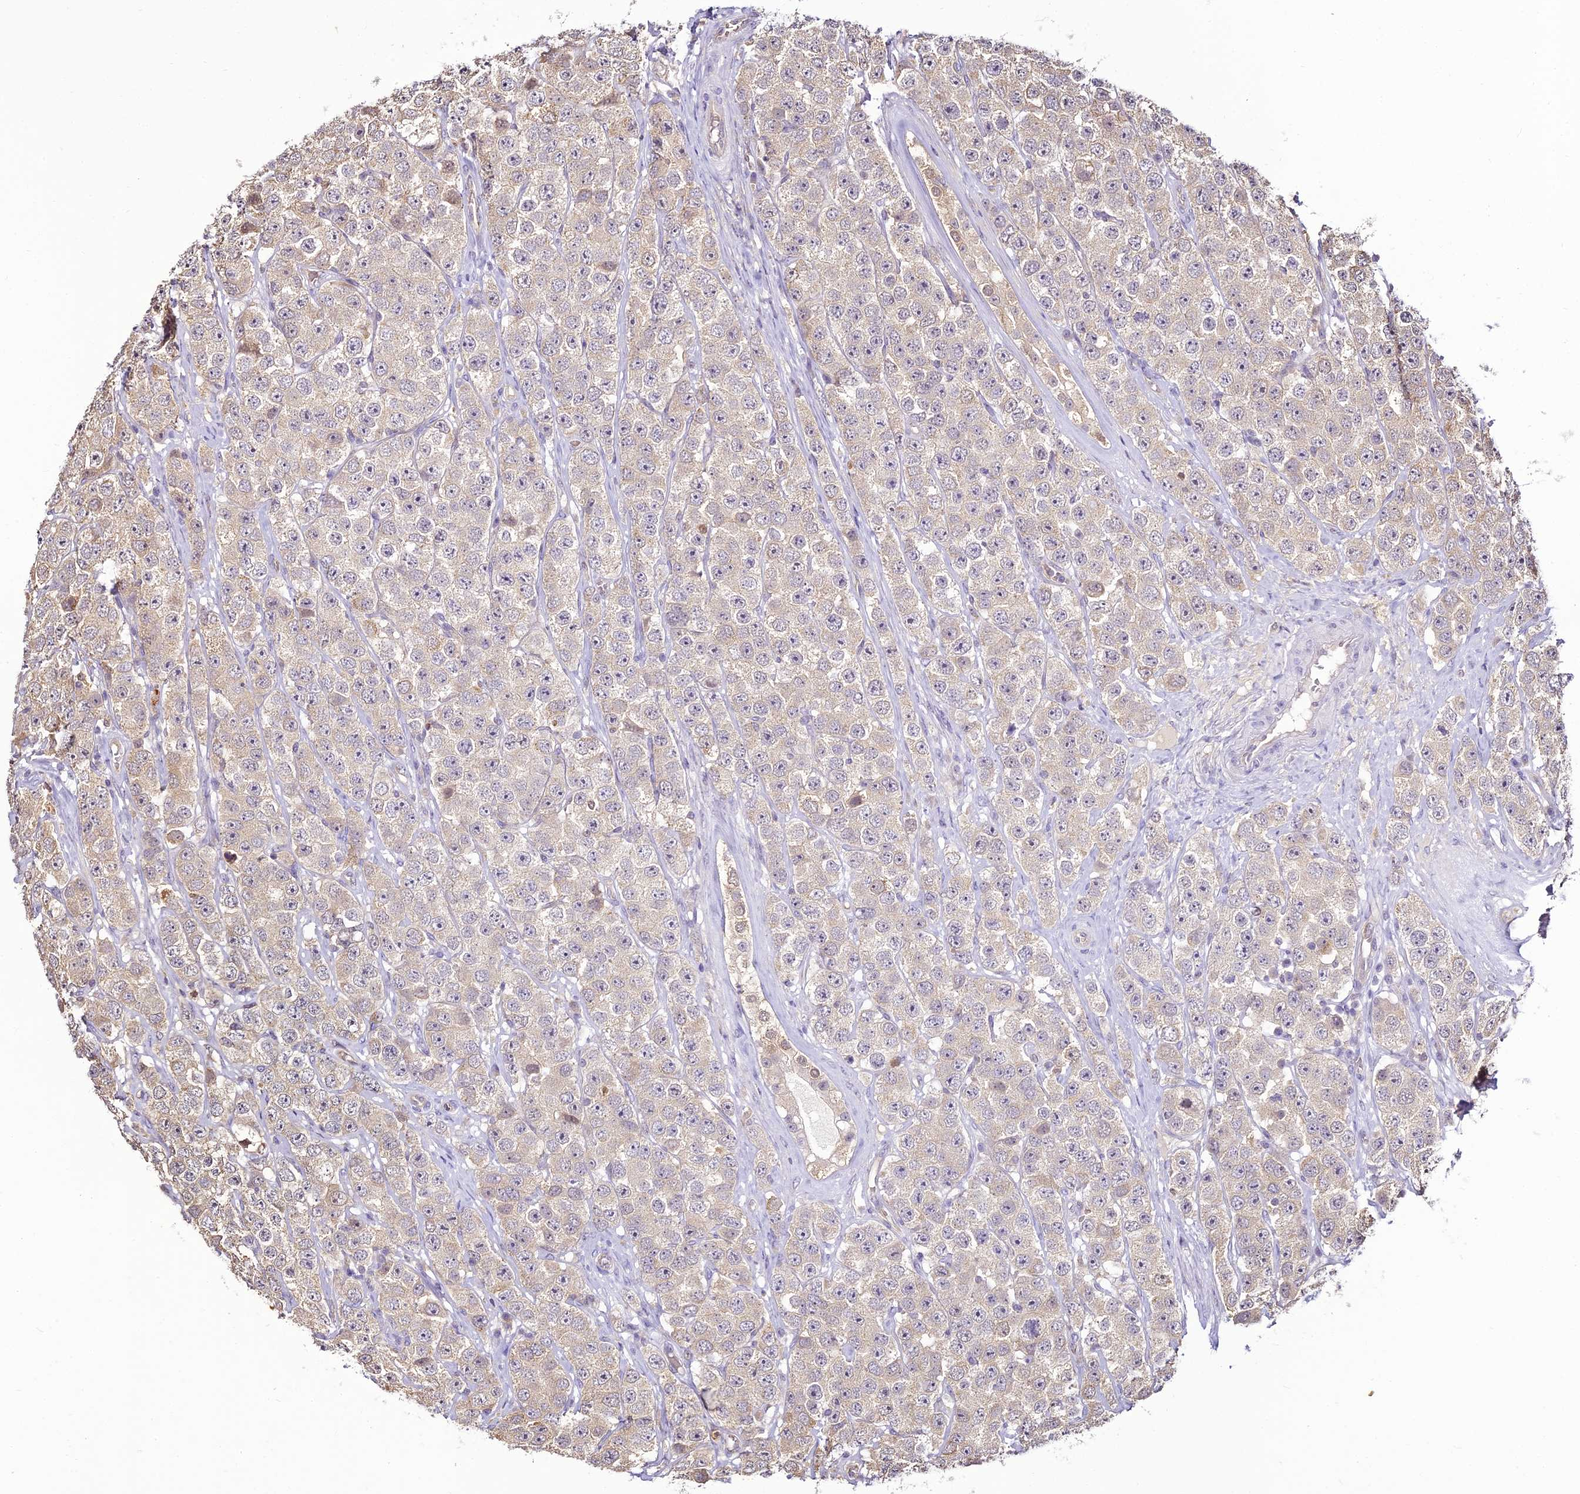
{"staining": {"intensity": "negative", "quantity": "none", "location": "none"}, "tissue": "testis cancer", "cell_type": "Tumor cells", "image_type": "cancer", "snomed": [{"axis": "morphology", "description": "Seminoma, NOS"}, {"axis": "topography", "description": "Testis"}], "caption": "Immunohistochemical staining of human testis cancer (seminoma) exhibits no significant positivity in tumor cells.", "gene": "BCDIN3D", "patient": {"sex": "male", "age": 28}}